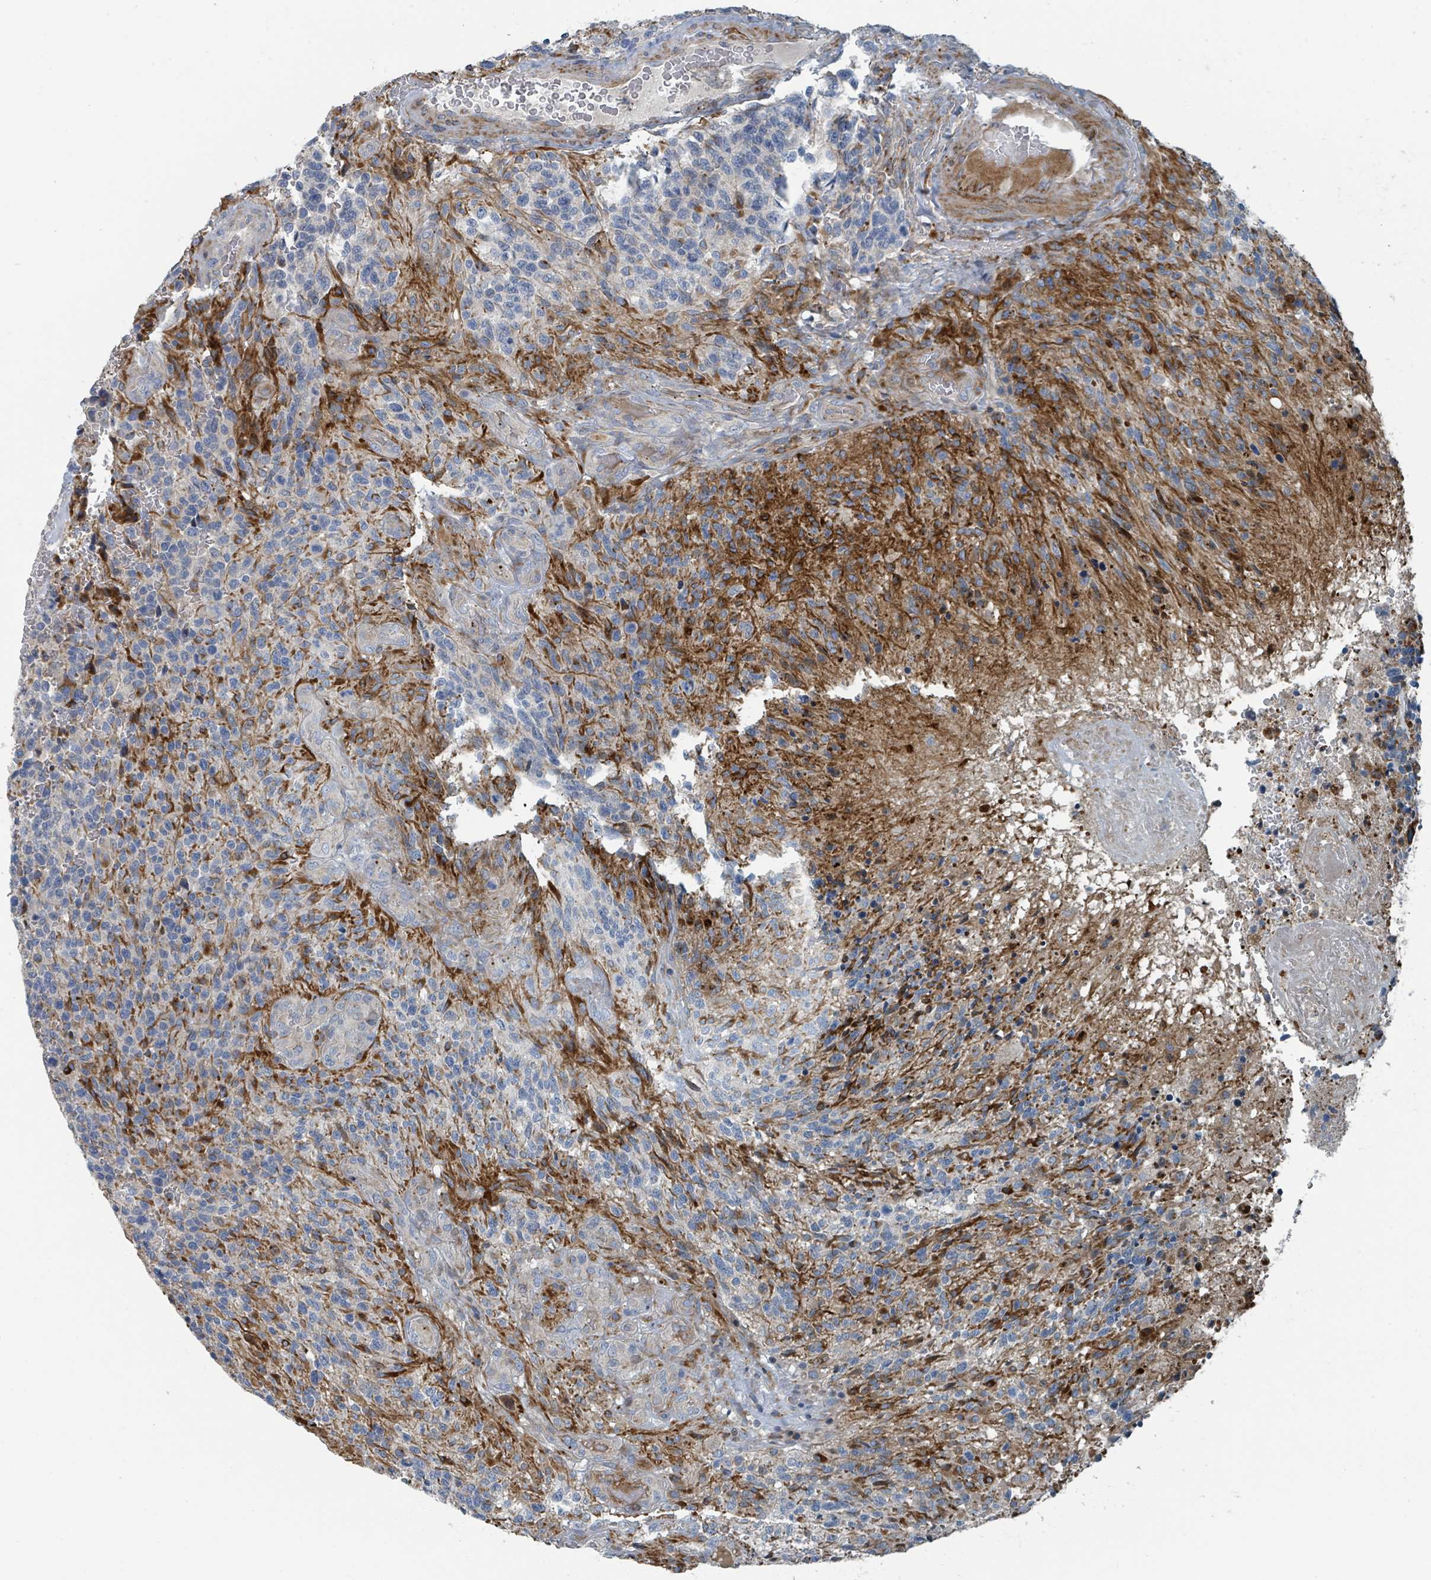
{"staining": {"intensity": "negative", "quantity": "none", "location": "none"}, "tissue": "glioma", "cell_type": "Tumor cells", "image_type": "cancer", "snomed": [{"axis": "morphology", "description": "Glioma, malignant, High grade"}, {"axis": "topography", "description": "Brain"}], "caption": "IHC photomicrograph of high-grade glioma (malignant) stained for a protein (brown), which exhibits no staining in tumor cells.", "gene": "DIPK2A", "patient": {"sex": "male", "age": 36}}